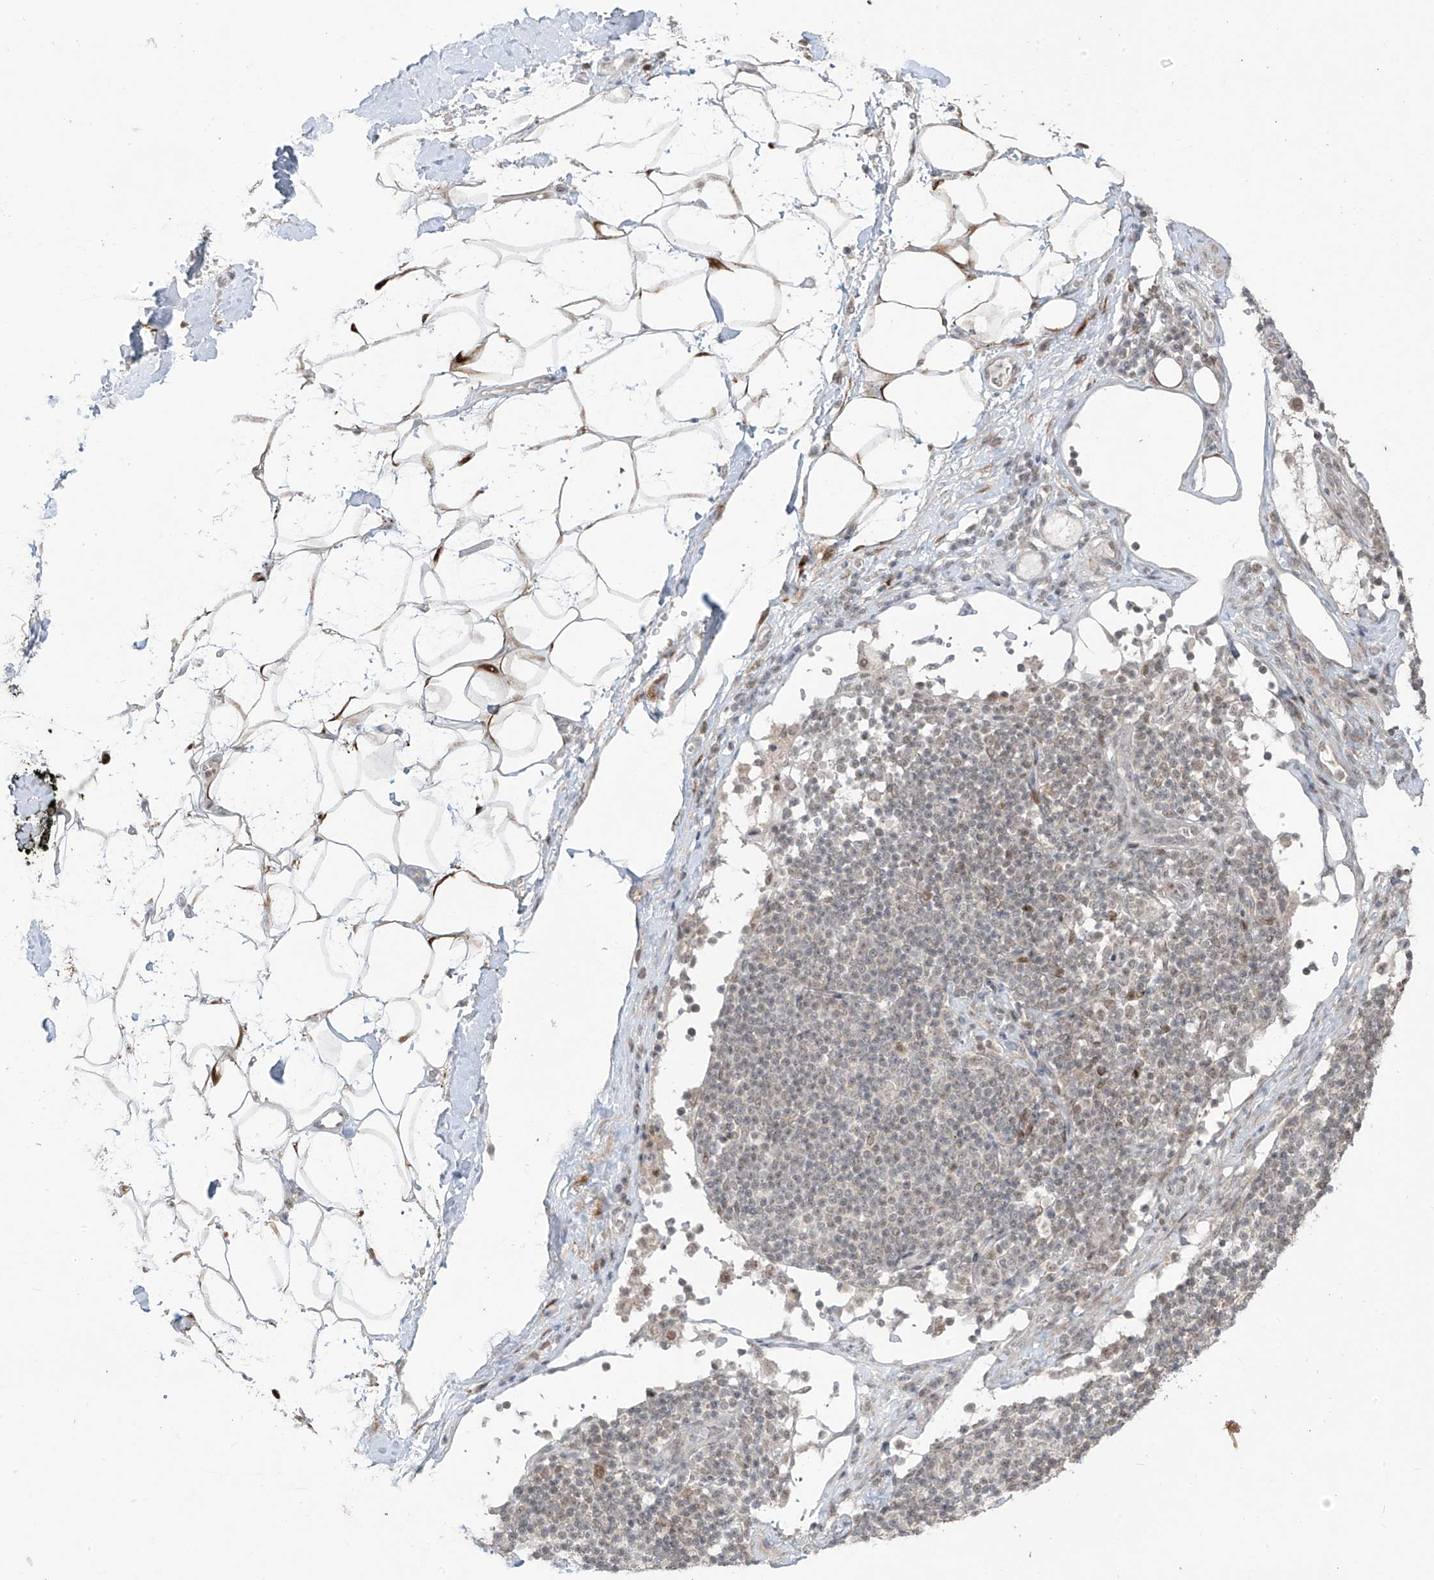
{"staining": {"intensity": "moderate", "quantity": ">75%", "location": "nuclear"}, "tissue": "adipose tissue", "cell_type": "Adipocytes", "image_type": "normal", "snomed": [{"axis": "morphology", "description": "Normal tissue, NOS"}, {"axis": "morphology", "description": "Adenocarcinoma, NOS"}, {"axis": "topography", "description": "Pancreas"}, {"axis": "topography", "description": "Peripheral nerve tissue"}], "caption": "A medium amount of moderate nuclear positivity is present in approximately >75% of adipocytes in unremarkable adipose tissue. (Stains: DAB in brown, nuclei in blue, Microscopy: brightfield microscopy at high magnification).", "gene": "OGT", "patient": {"sex": "male", "age": 59}}